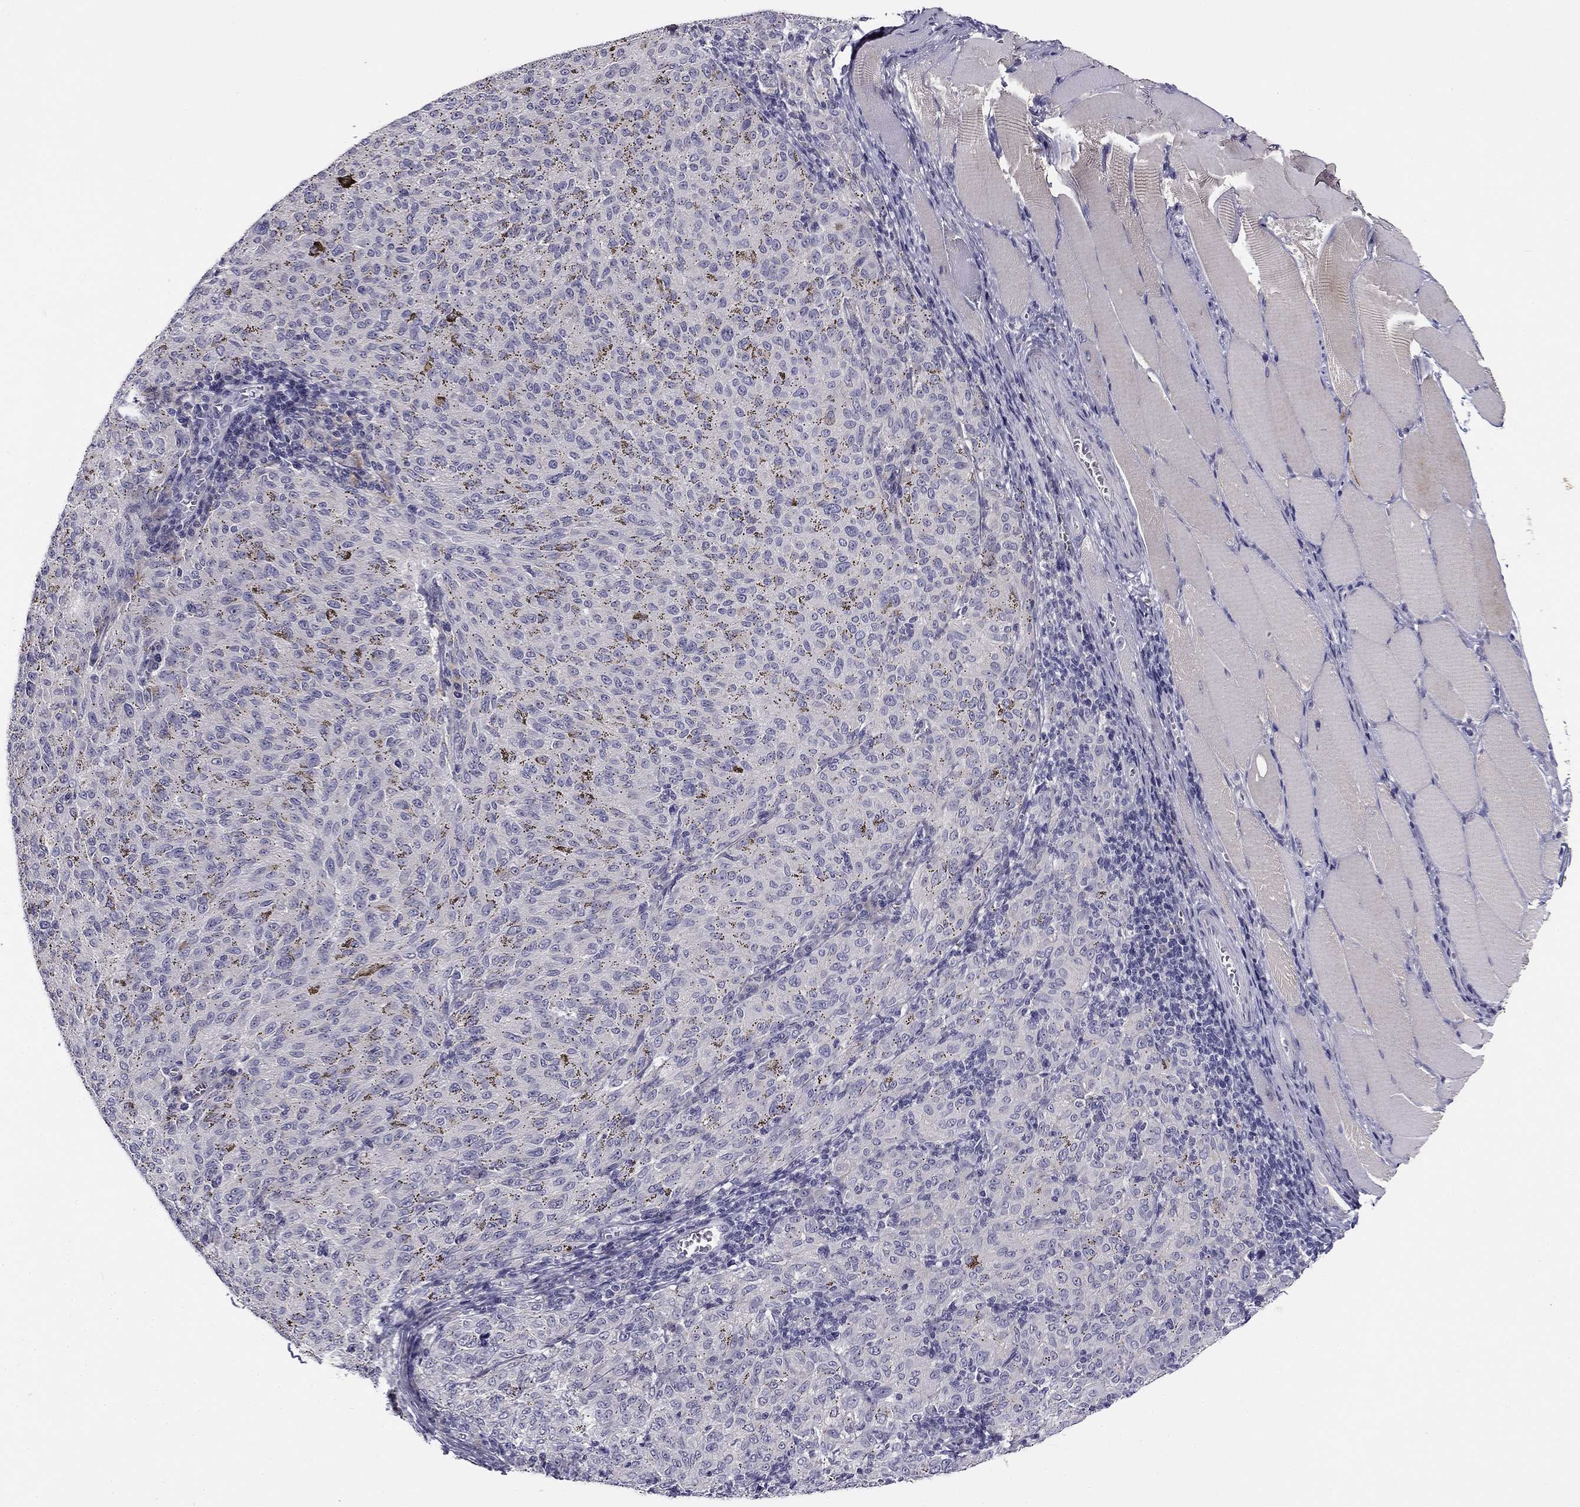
{"staining": {"intensity": "negative", "quantity": "none", "location": "none"}, "tissue": "melanoma", "cell_type": "Tumor cells", "image_type": "cancer", "snomed": [{"axis": "morphology", "description": "Malignant melanoma, NOS"}, {"axis": "topography", "description": "Skin"}], "caption": "Tumor cells show no significant staining in melanoma.", "gene": "CNR1", "patient": {"sex": "female", "age": 72}}